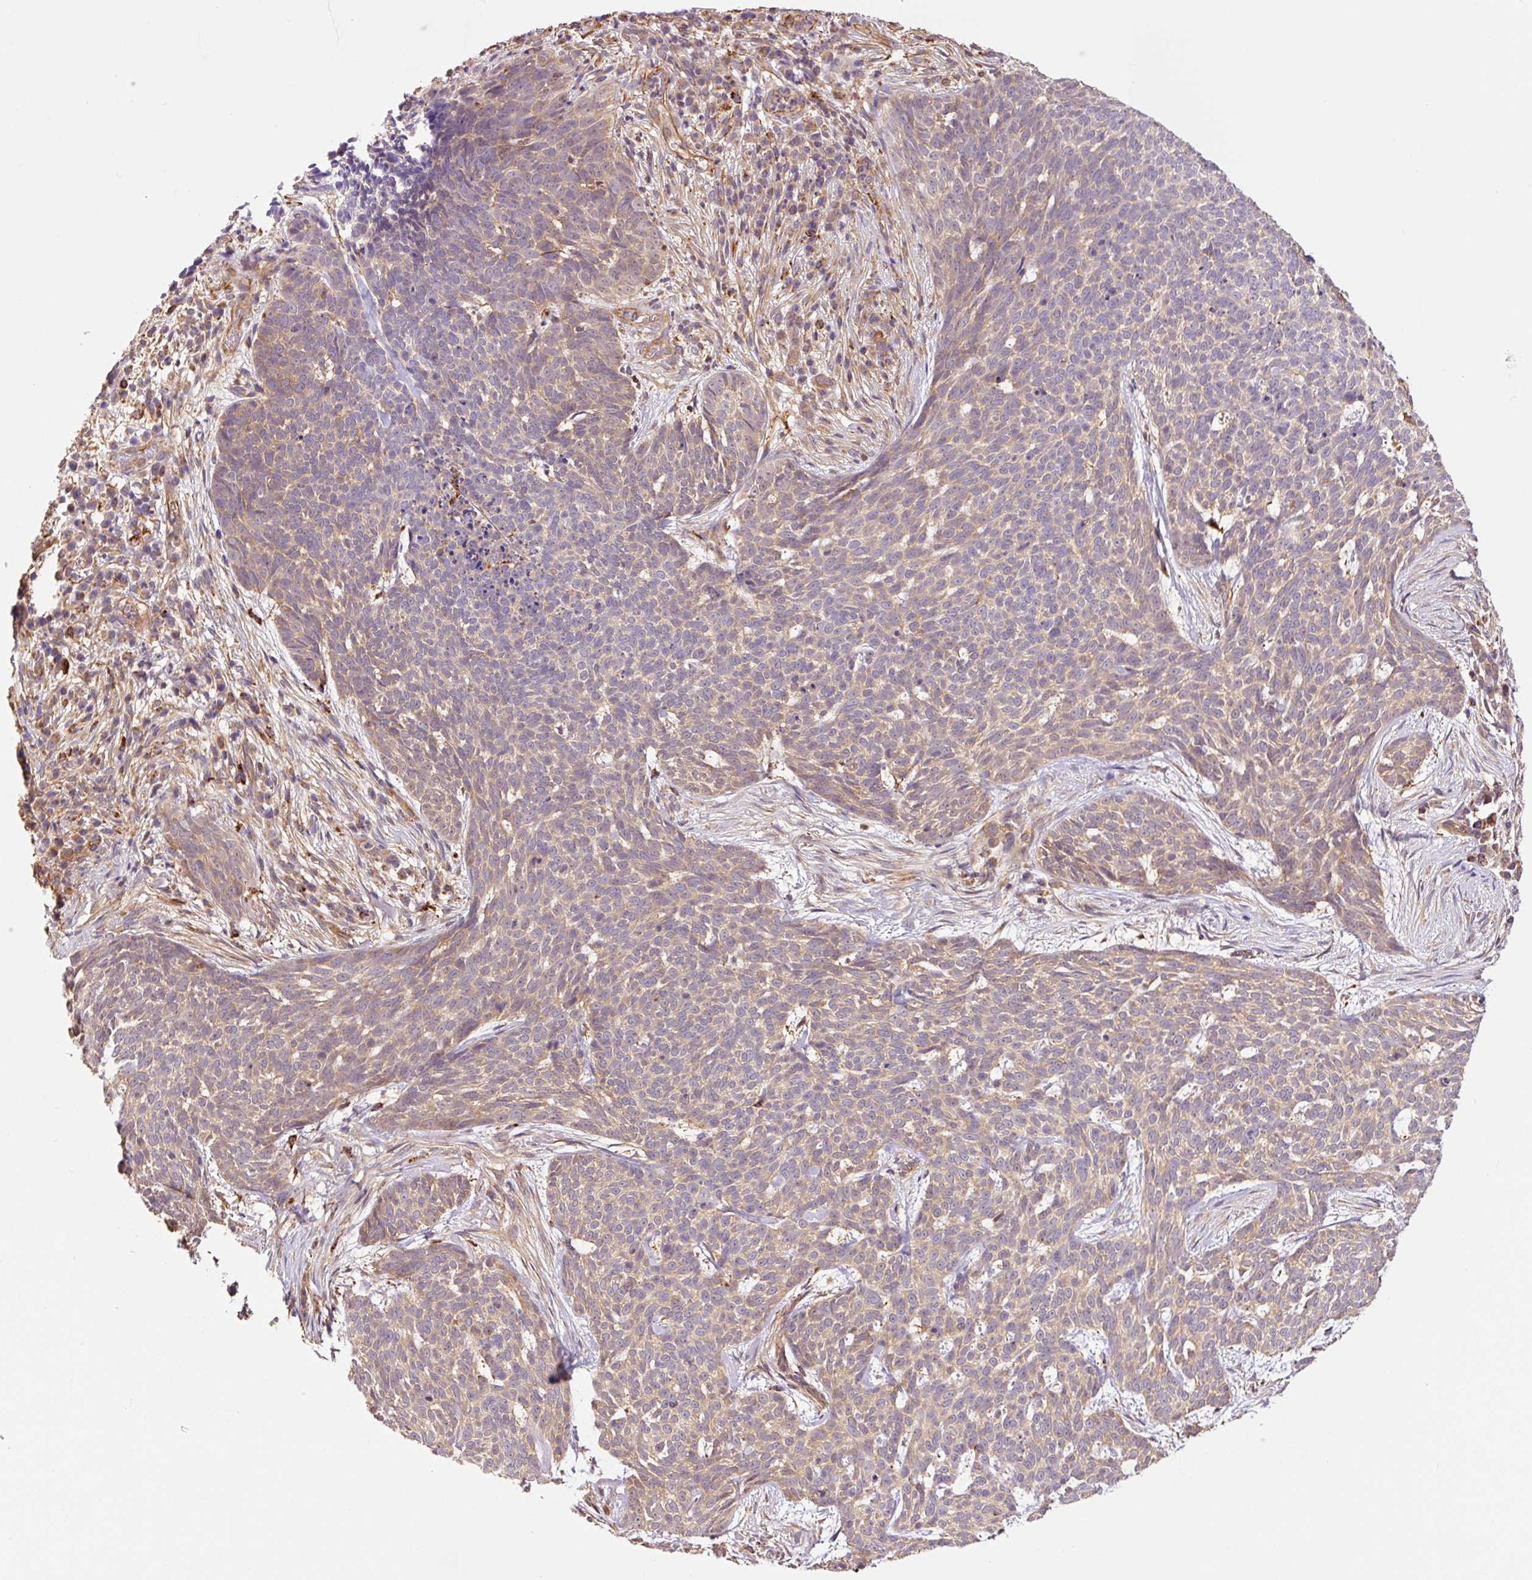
{"staining": {"intensity": "moderate", "quantity": "25%-75%", "location": "cytoplasmic/membranous"}, "tissue": "skin cancer", "cell_type": "Tumor cells", "image_type": "cancer", "snomed": [{"axis": "morphology", "description": "Basal cell carcinoma"}, {"axis": "topography", "description": "Skin"}], "caption": "Immunohistochemistry (IHC) (DAB (3,3'-diaminobenzidine)) staining of human skin cancer (basal cell carcinoma) shows moderate cytoplasmic/membranous protein expression in approximately 25%-75% of tumor cells.", "gene": "PCK2", "patient": {"sex": "female", "age": 93}}